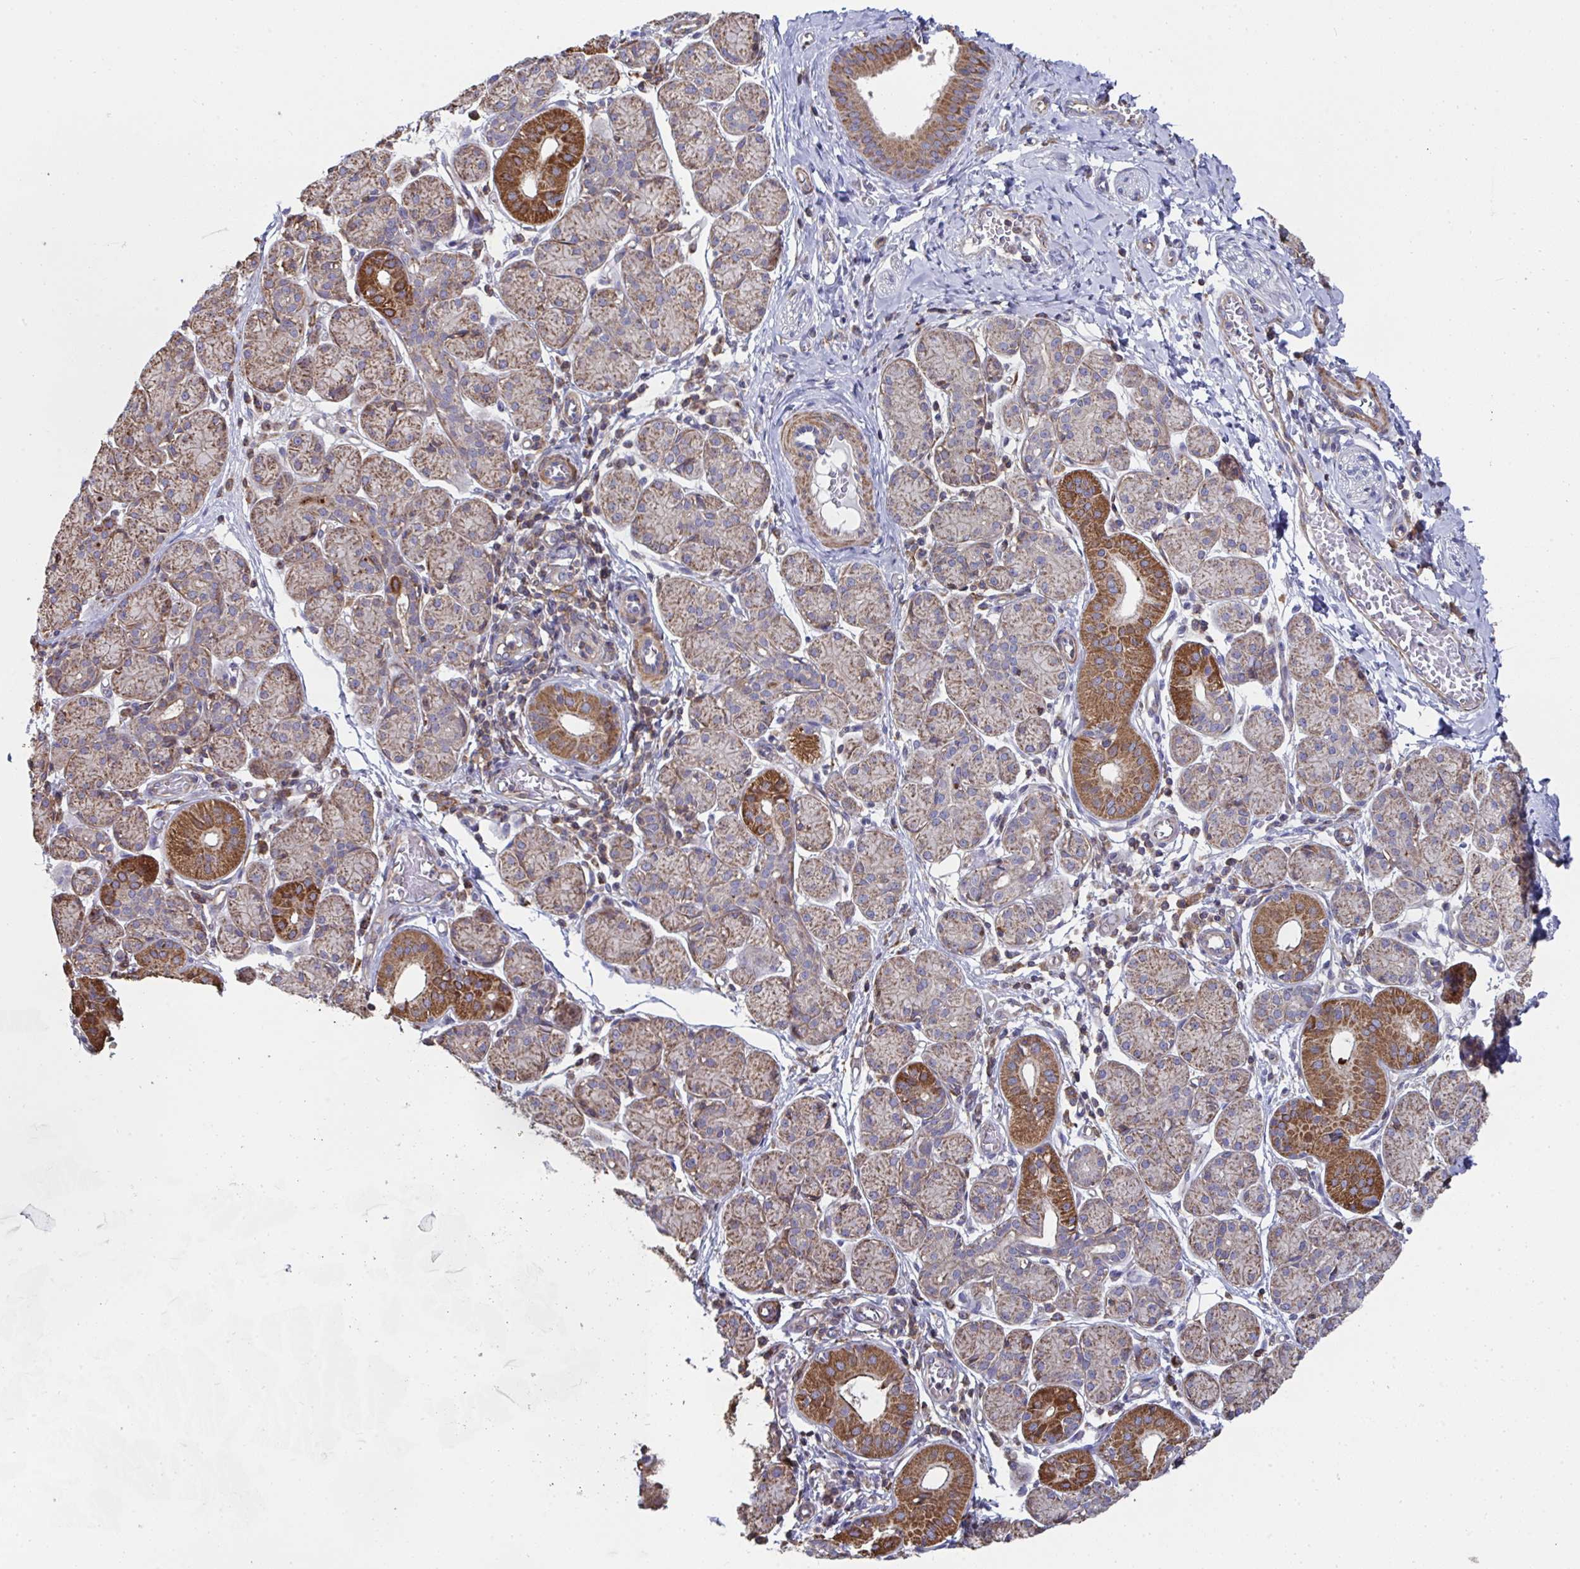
{"staining": {"intensity": "moderate", "quantity": ">75%", "location": "cytoplasmic/membranous"}, "tissue": "salivary gland", "cell_type": "Glandular cells", "image_type": "normal", "snomed": [{"axis": "morphology", "description": "Normal tissue, NOS"}, {"axis": "morphology", "description": "Inflammation, NOS"}, {"axis": "topography", "description": "Lymph node"}, {"axis": "topography", "description": "Salivary gland"}], "caption": "This micrograph demonstrates normal salivary gland stained with immunohistochemistry to label a protein in brown. The cytoplasmic/membranous of glandular cells show moderate positivity for the protein. Nuclei are counter-stained blue.", "gene": "DZANK1", "patient": {"sex": "male", "age": 3}}